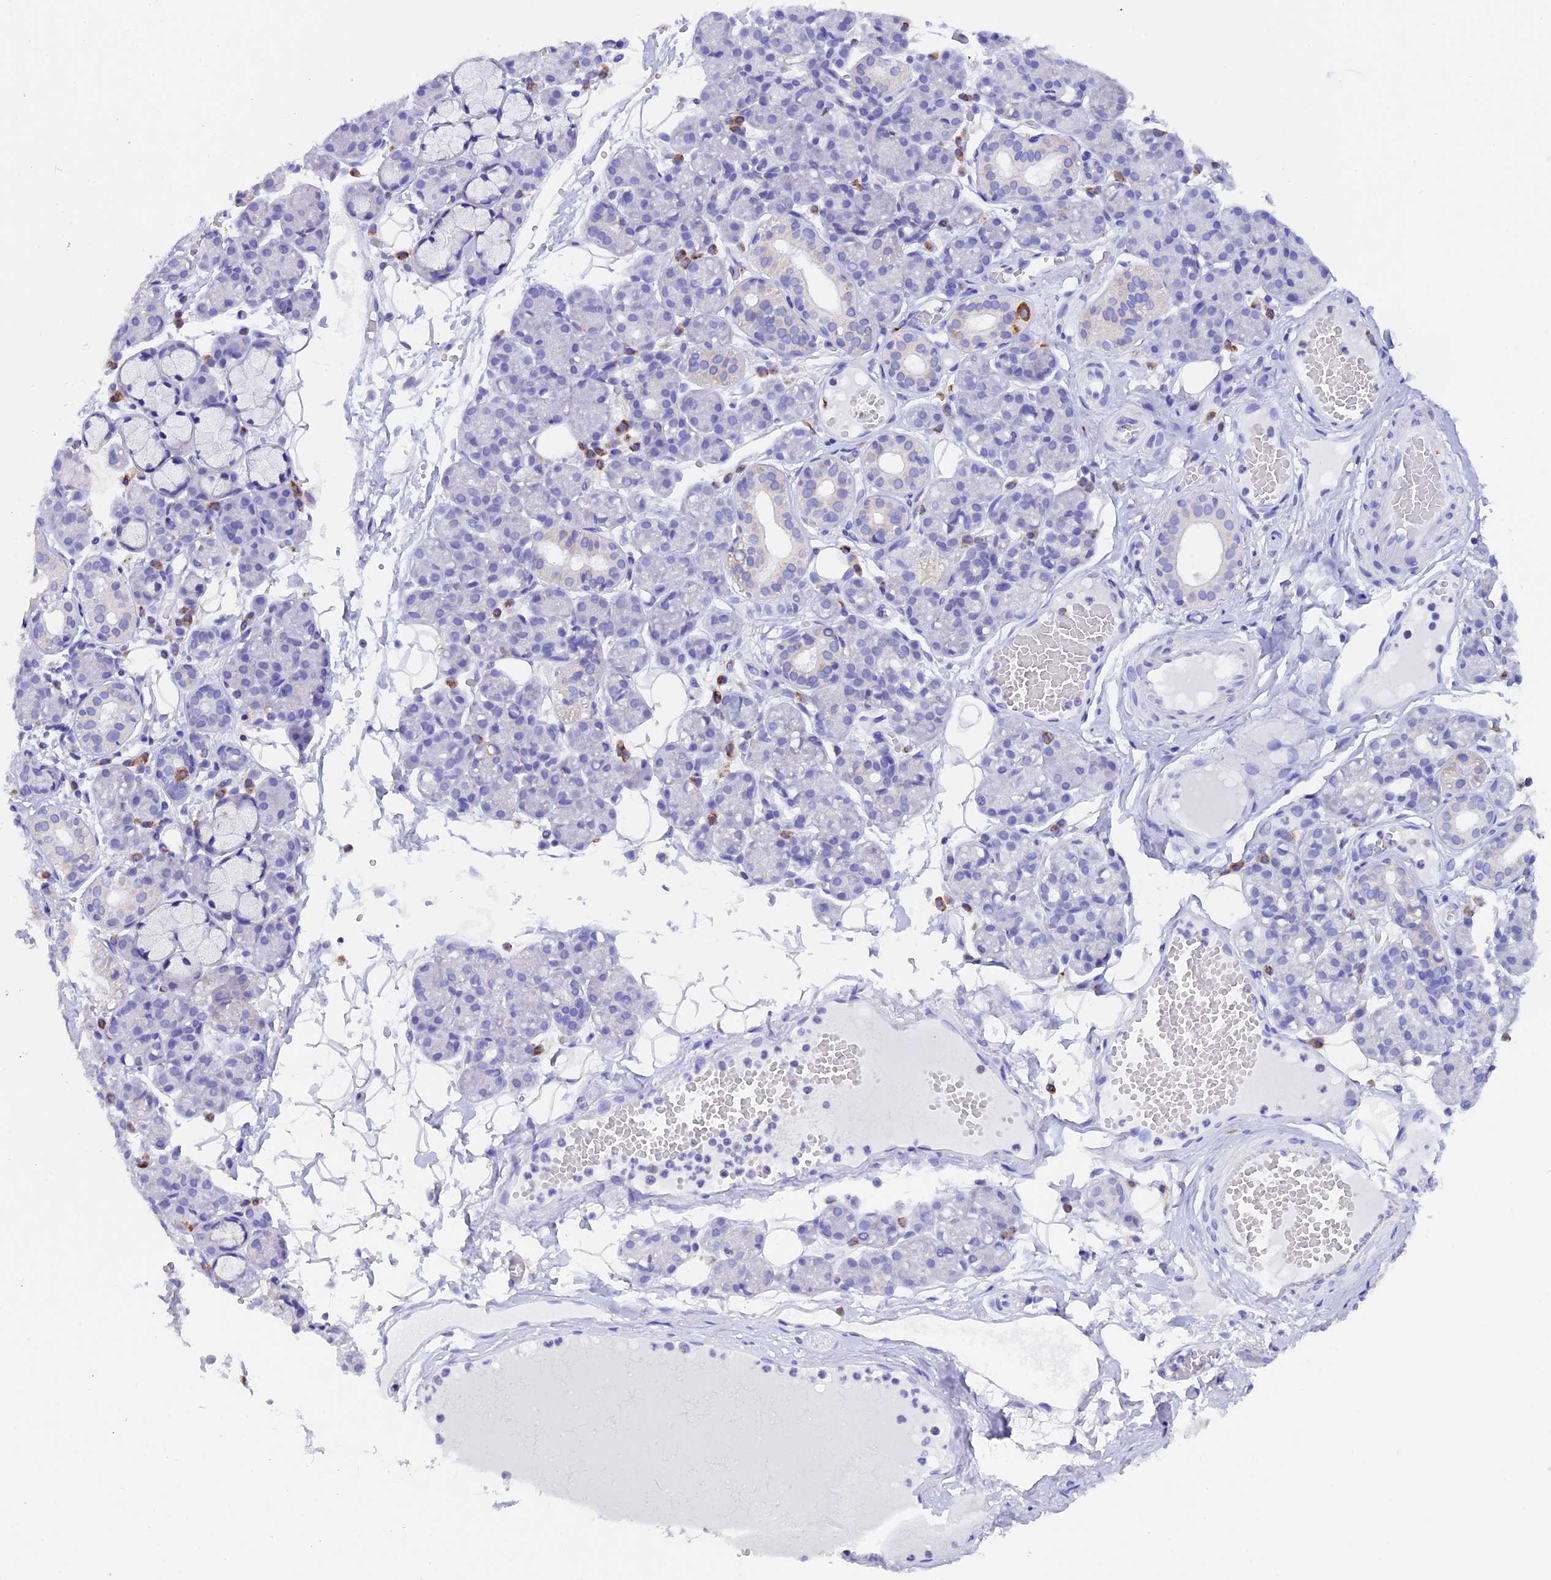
{"staining": {"intensity": "moderate", "quantity": "<25%", "location": "cytoplasmic/membranous"}, "tissue": "salivary gland", "cell_type": "Glandular cells", "image_type": "normal", "snomed": [{"axis": "morphology", "description": "Normal tissue, NOS"}, {"axis": "topography", "description": "Salivary gland"}], "caption": "Unremarkable salivary gland was stained to show a protein in brown. There is low levels of moderate cytoplasmic/membranous expression in approximately <25% of glandular cells.", "gene": "SLC8B1", "patient": {"sex": "male", "age": 63}}